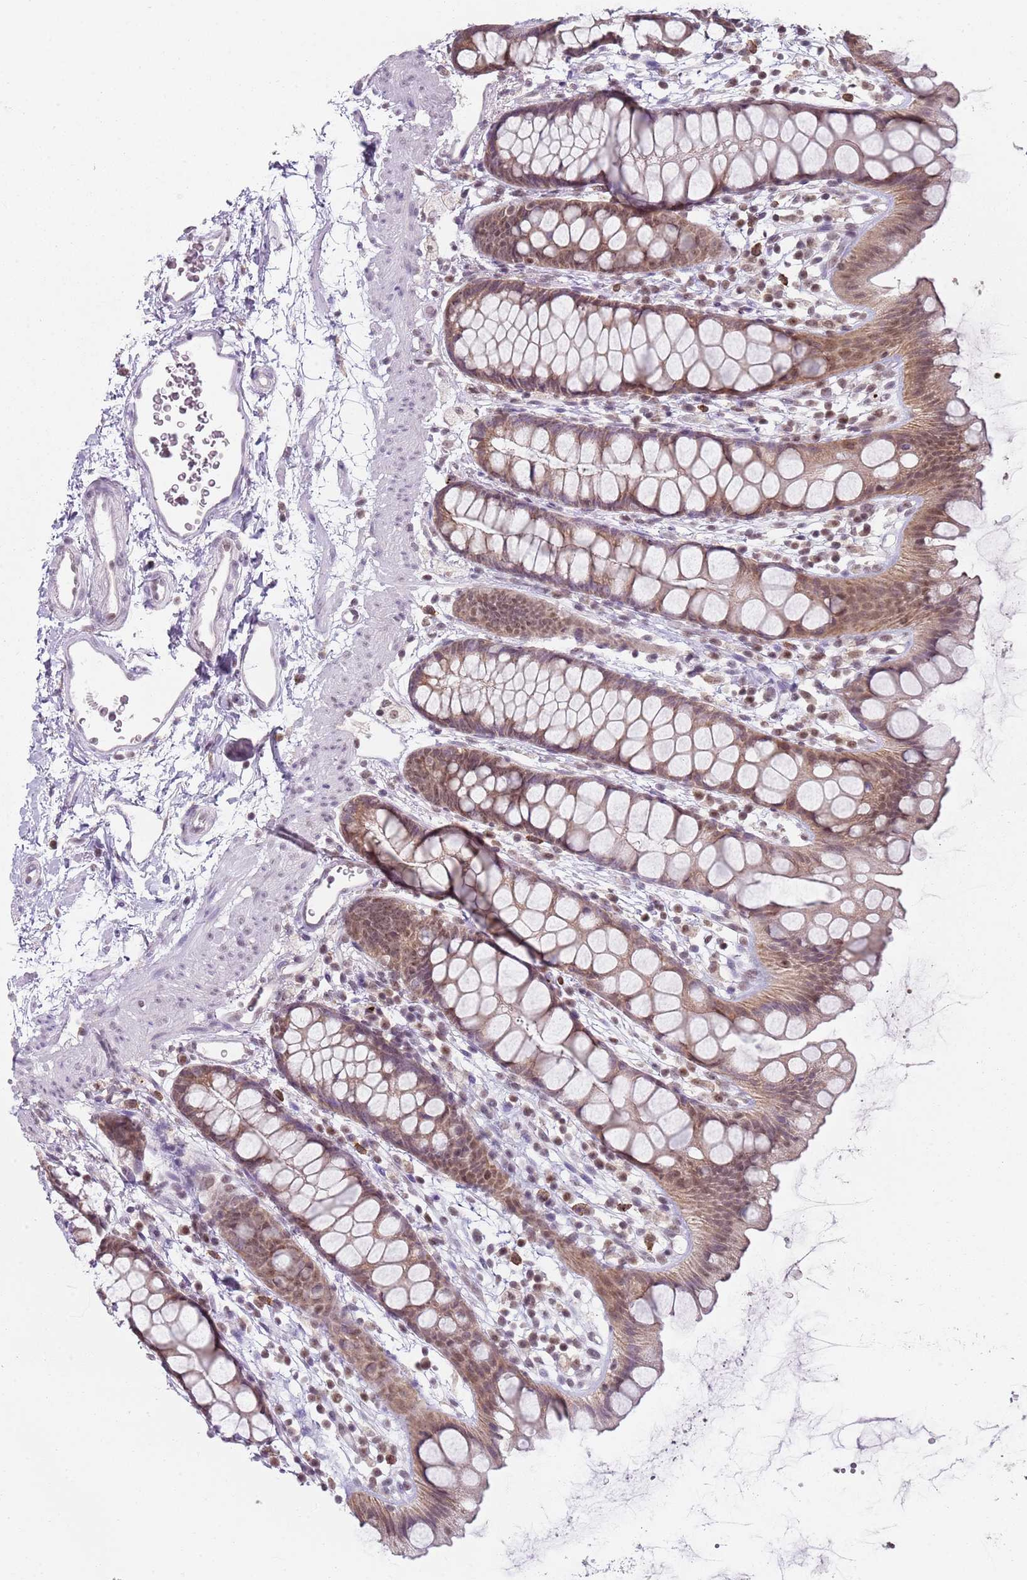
{"staining": {"intensity": "moderate", "quantity": ">75%", "location": "cytoplasmic/membranous,nuclear"}, "tissue": "rectum", "cell_type": "Glandular cells", "image_type": "normal", "snomed": [{"axis": "morphology", "description": "Normal tissue, NOS"}, {"axis": "topography", "description": "Rectum"}], "caption": "Moderate cytoplasmic/membranous,nuclear expression for a protein is identified in about >75% of glandular cells of benign rectum using immunohistochemistry (IHC).", "gene": "SMARCAL1", "patient": {"sex": "female", "age": 65}}